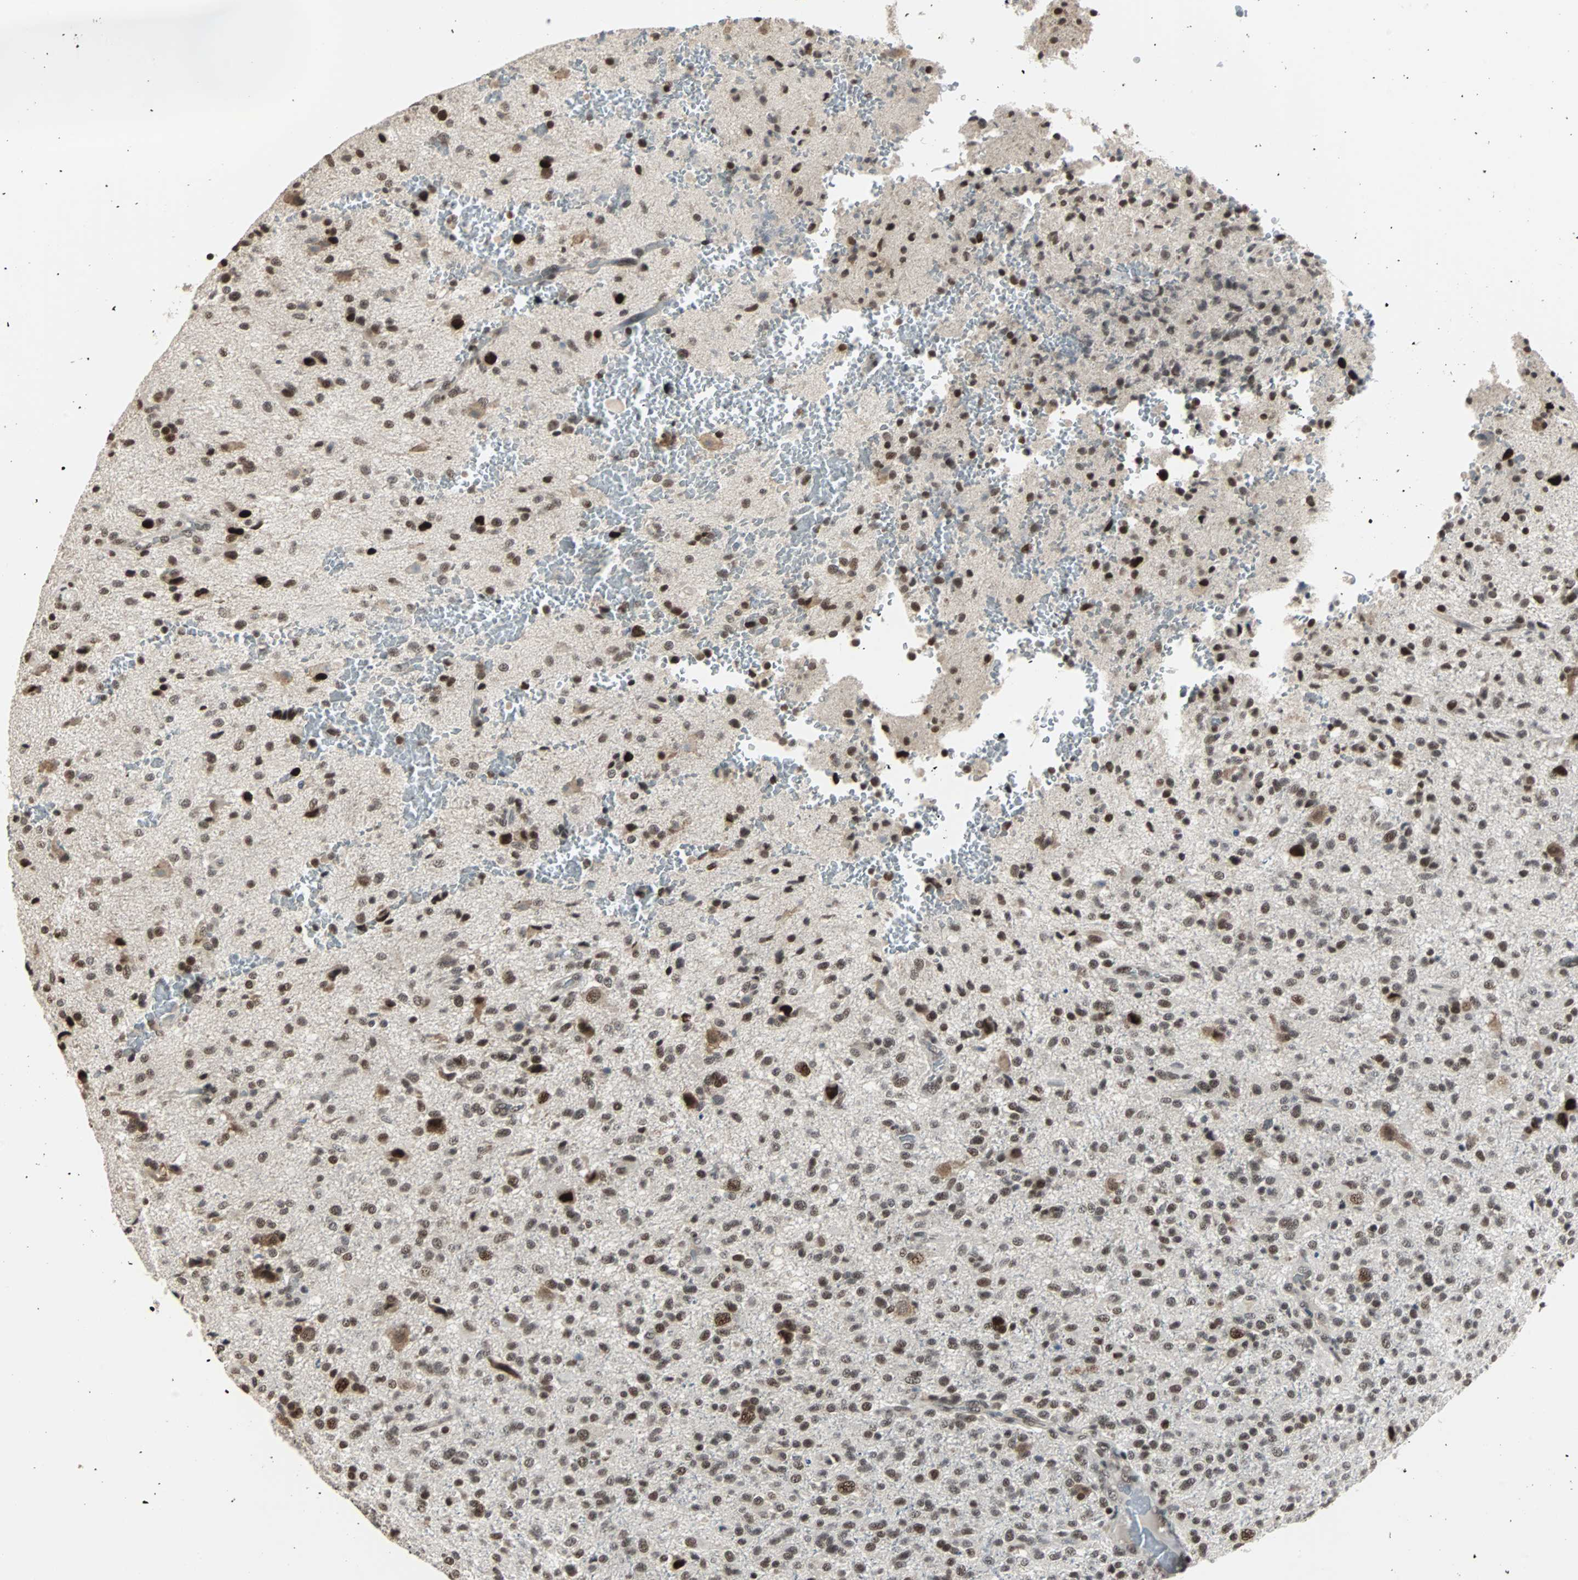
{"staining": {"intensity": "strong", "quantity": ">75%", "location": "nuclear"}, "tissue": "glioma", "cell_type": "Tumor cells", "image_type": "cancer", "snomed": [{"axis": "morphology", "description": "Glioma, malignant, High grade"}, {"axis": "topography", "description": "Brain"}], "caption": "Human malignant high-grade glioma stained with a protein marker reveals strong staining in tumor cells.", "gene": "TERF2IP", "patient": {"sex": "male", "age": 71}}